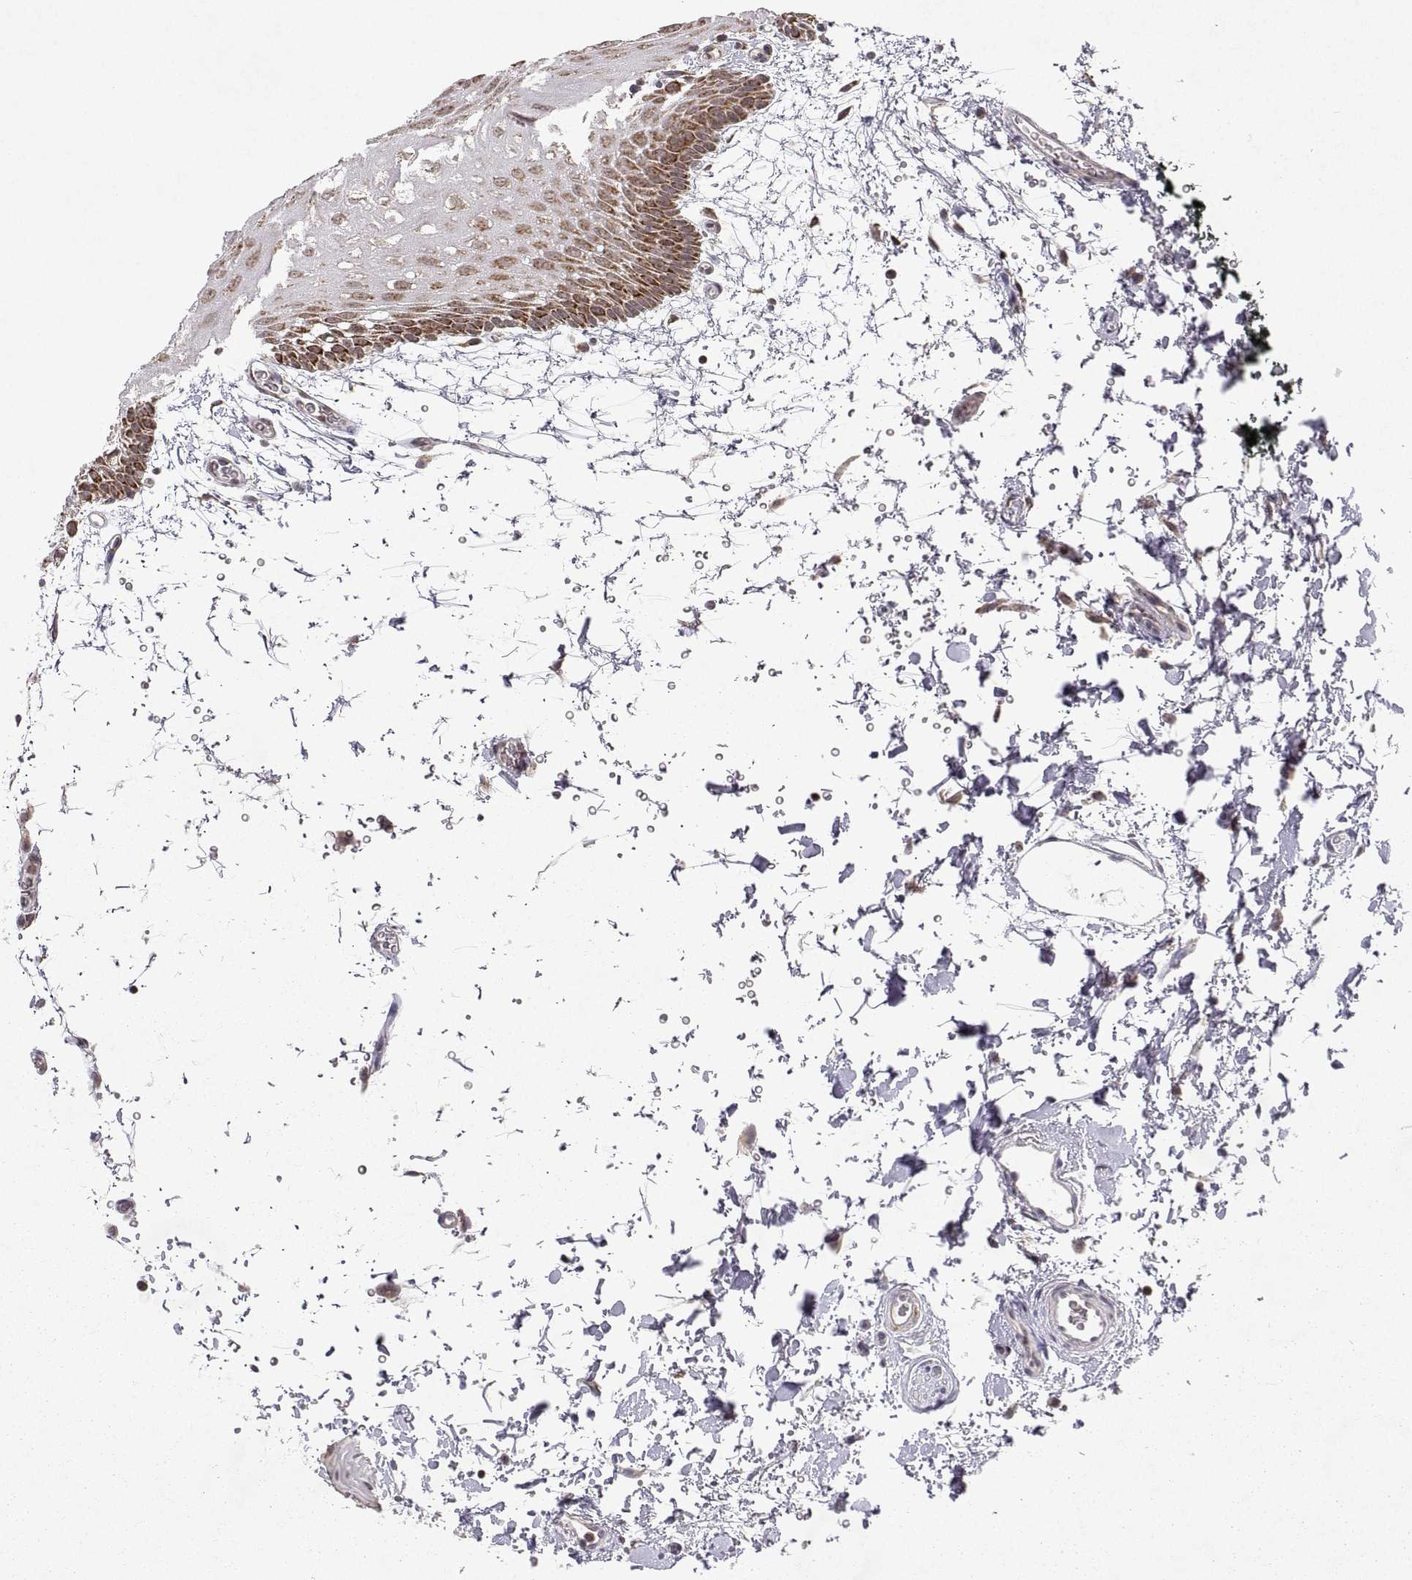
{"staining": {"intensity": "strong", "quantity": "<25%", "location": "cytoplasmic/membranous"}, "tissue": "oral mucosa", "cell_type": "Squamous epithelial cells", "image_type": "normal", "snomed": [{"axis": "morphology", "description": "Normal tissue, NOS"}, {"axis": "topography", "description": "Oral tissue"}, {"axis": "topography", "description": "Head-Neck"}], "caption": "Oral mucosa stained with immunohistochemistry demonstrates strong cytoplasmic/membranous positivity in about <25% of squamous epithelial cells.", "gene": "MANBAL", "patient": {"sex": "male", "age": 65}}